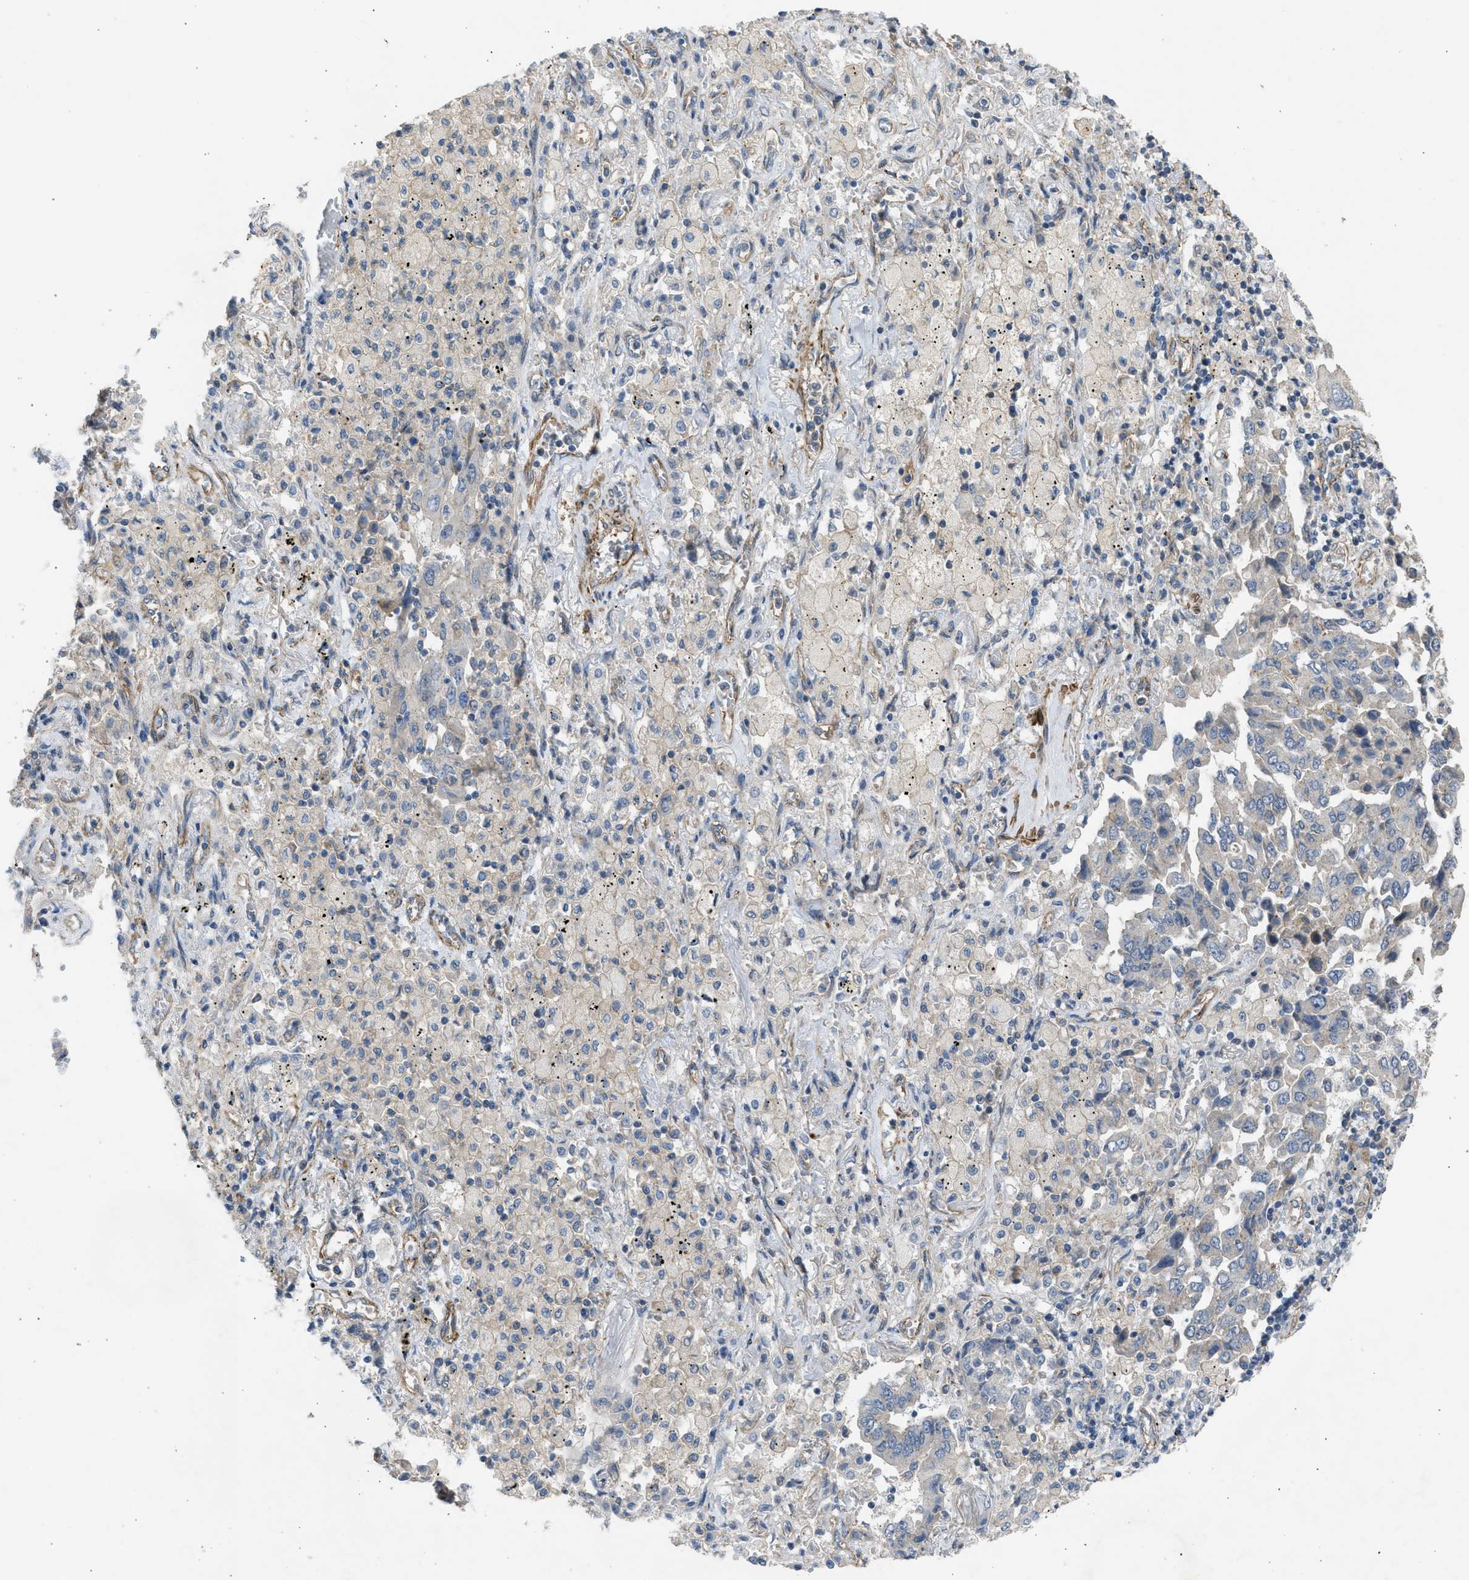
{"staining": {"intensity": "negative", "quantity": "none", "location": "none"}, "tissue": "lung cancer", "cell_type": "Tumor cells", "image_type": "cancer", "snomed": [{"axis": "morphology", "description": "Adenocarcinoma, NOS"}, {"axis": "topography", "description": "Lung"}], "caption": "Immunohistochemistry (IHC) histopathology image of human lung cancer stained for a protein (brown), which shows no positivity in tumor cells.", "gene": "PCNX3", "patient": {"sex": "female", "age": 65}}